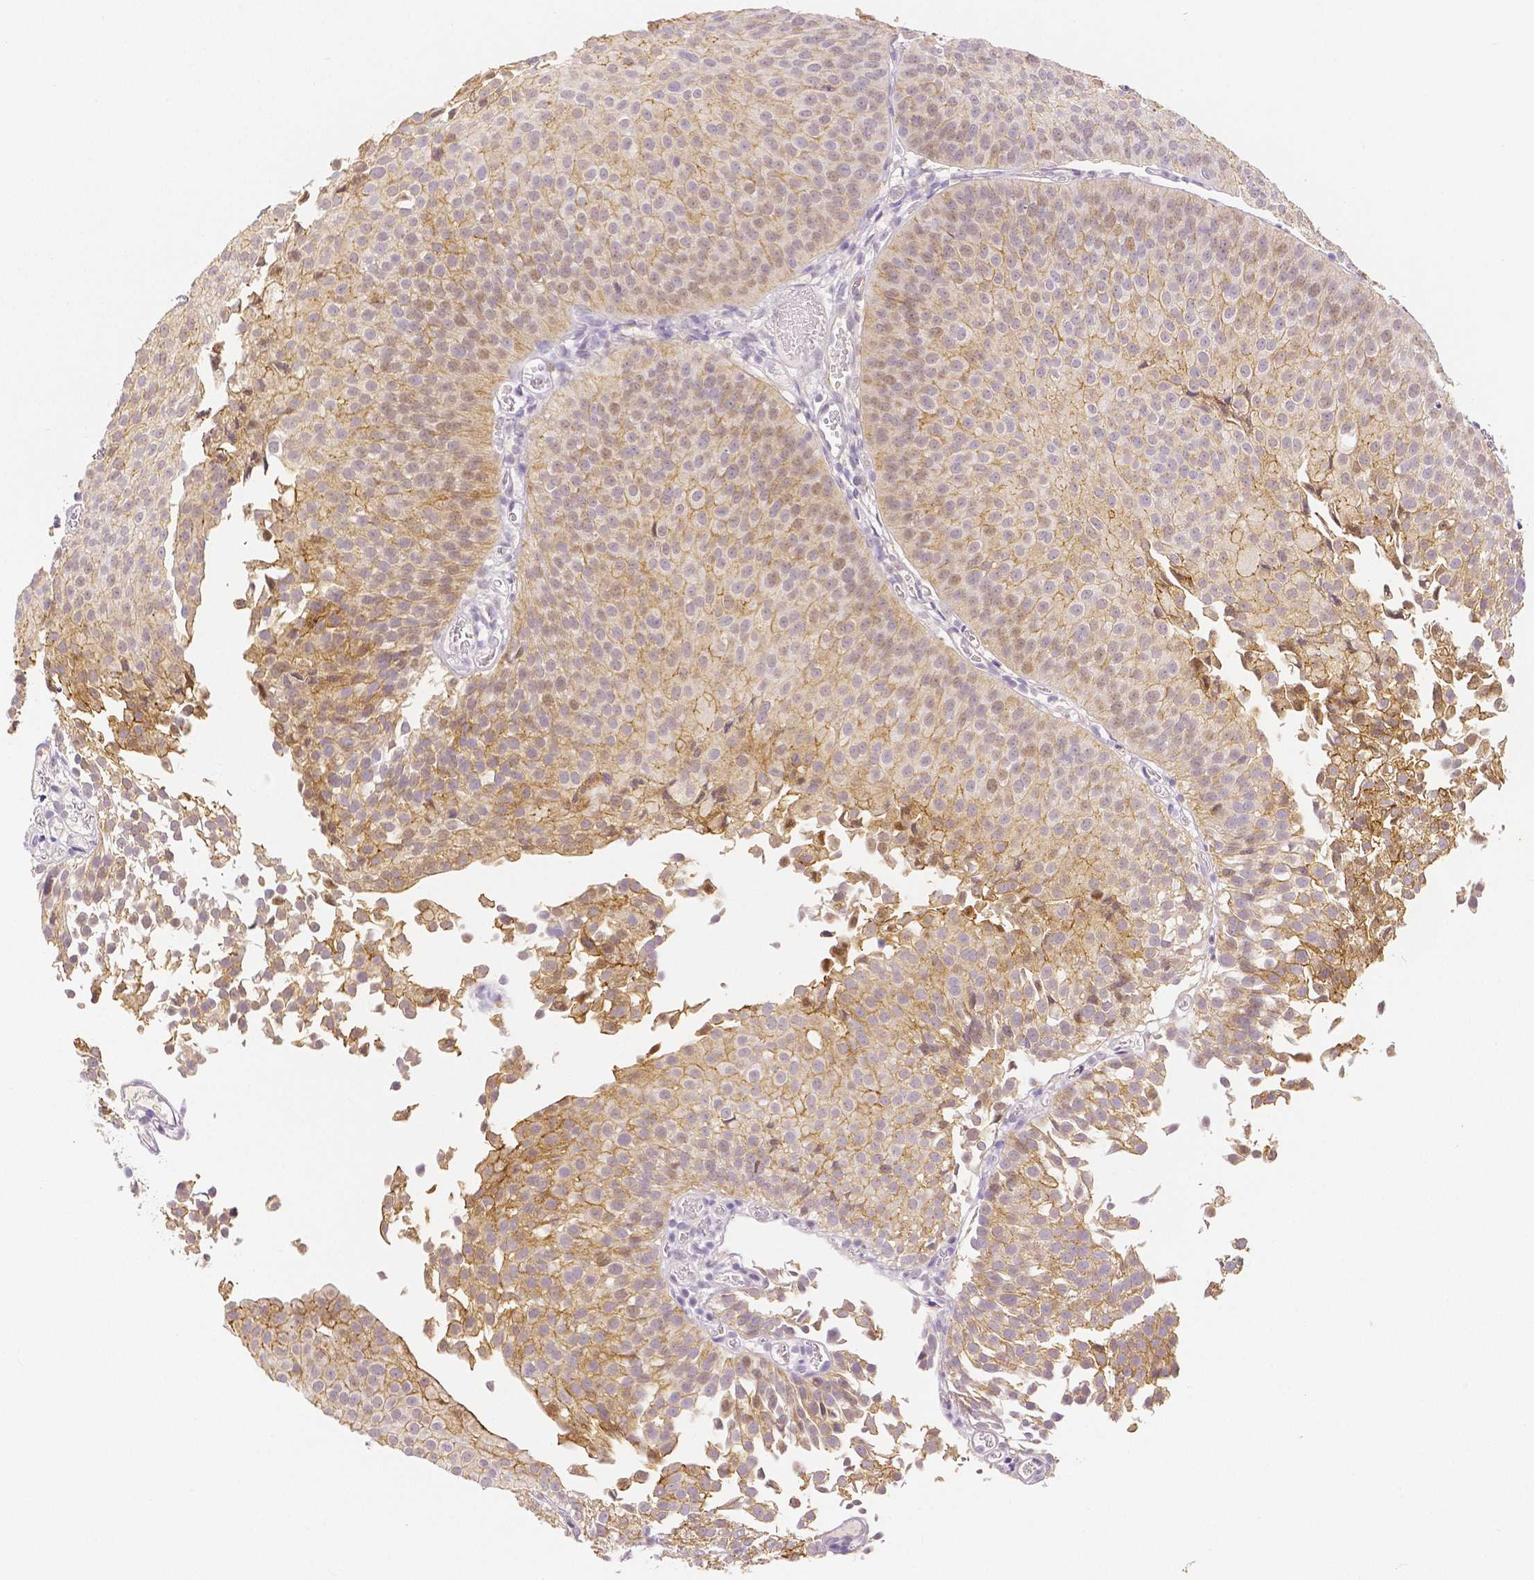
{"staining": {"intensity": "moderate", "quantity": ">75%", "location": "cytoplasmic/membranous"}, "tissue": "urothelial cancer", "cell_type": "Tumor cells", "image_type": "cancer", "snomed": [{"axis": "morphology", "description": "Urothelial carcinoma, Low grade"}, {"axis": "topography", "description": "Urinary bladder"}], "caption": "A brown stain shows moderate cytoplasmic/membranous staining of a protein in urothelial cancer tumor cells.", "gene": "OCLN", "patient": {"sex": "male", "age": 80}}